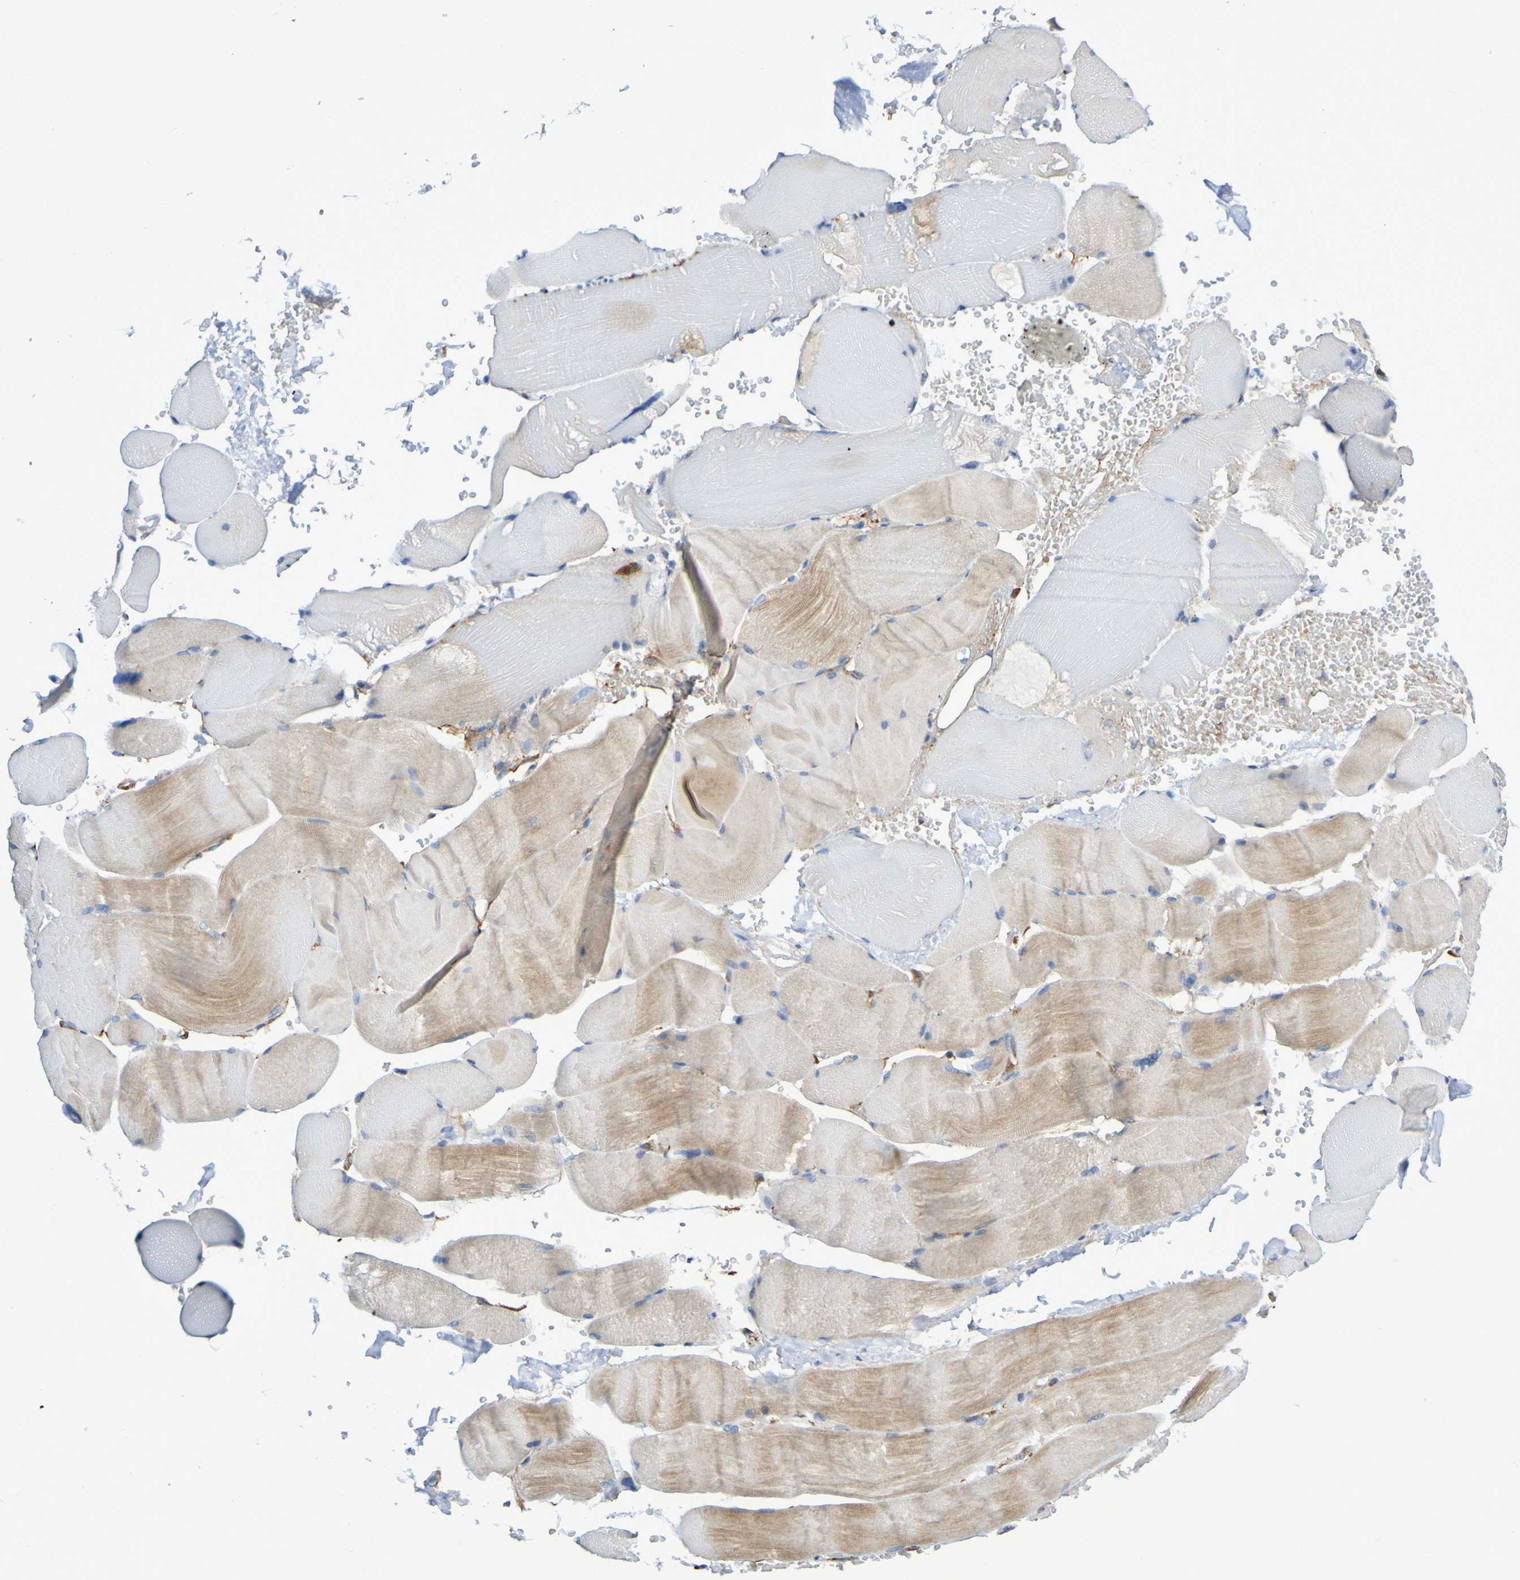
{"staining": {"intensity": "moderate", "quantity": "25%-75%", "location": "cytoplasmic/membranous"}, "tissue": "skeletal muscle", "cell_type": "Myocytes", "image_type": "normal", "snomed": [{"axis": "morphology", "description": "Normal tissue, NOS"}, {"axis": "topography", "description": "Skin"}, {"axis": "topography", "description": "Skeletal muscle"}], "caption": "A brown stain highlights moderate cytoplasmic/membranous positivity of a protein in myocytes of unremarkable human skeletal muscle. (brown staining indicates protein expression, while blue staining denotes nuclei).", "gene": "SCRG1", "patient": {"sex": "male", "age": 83}}